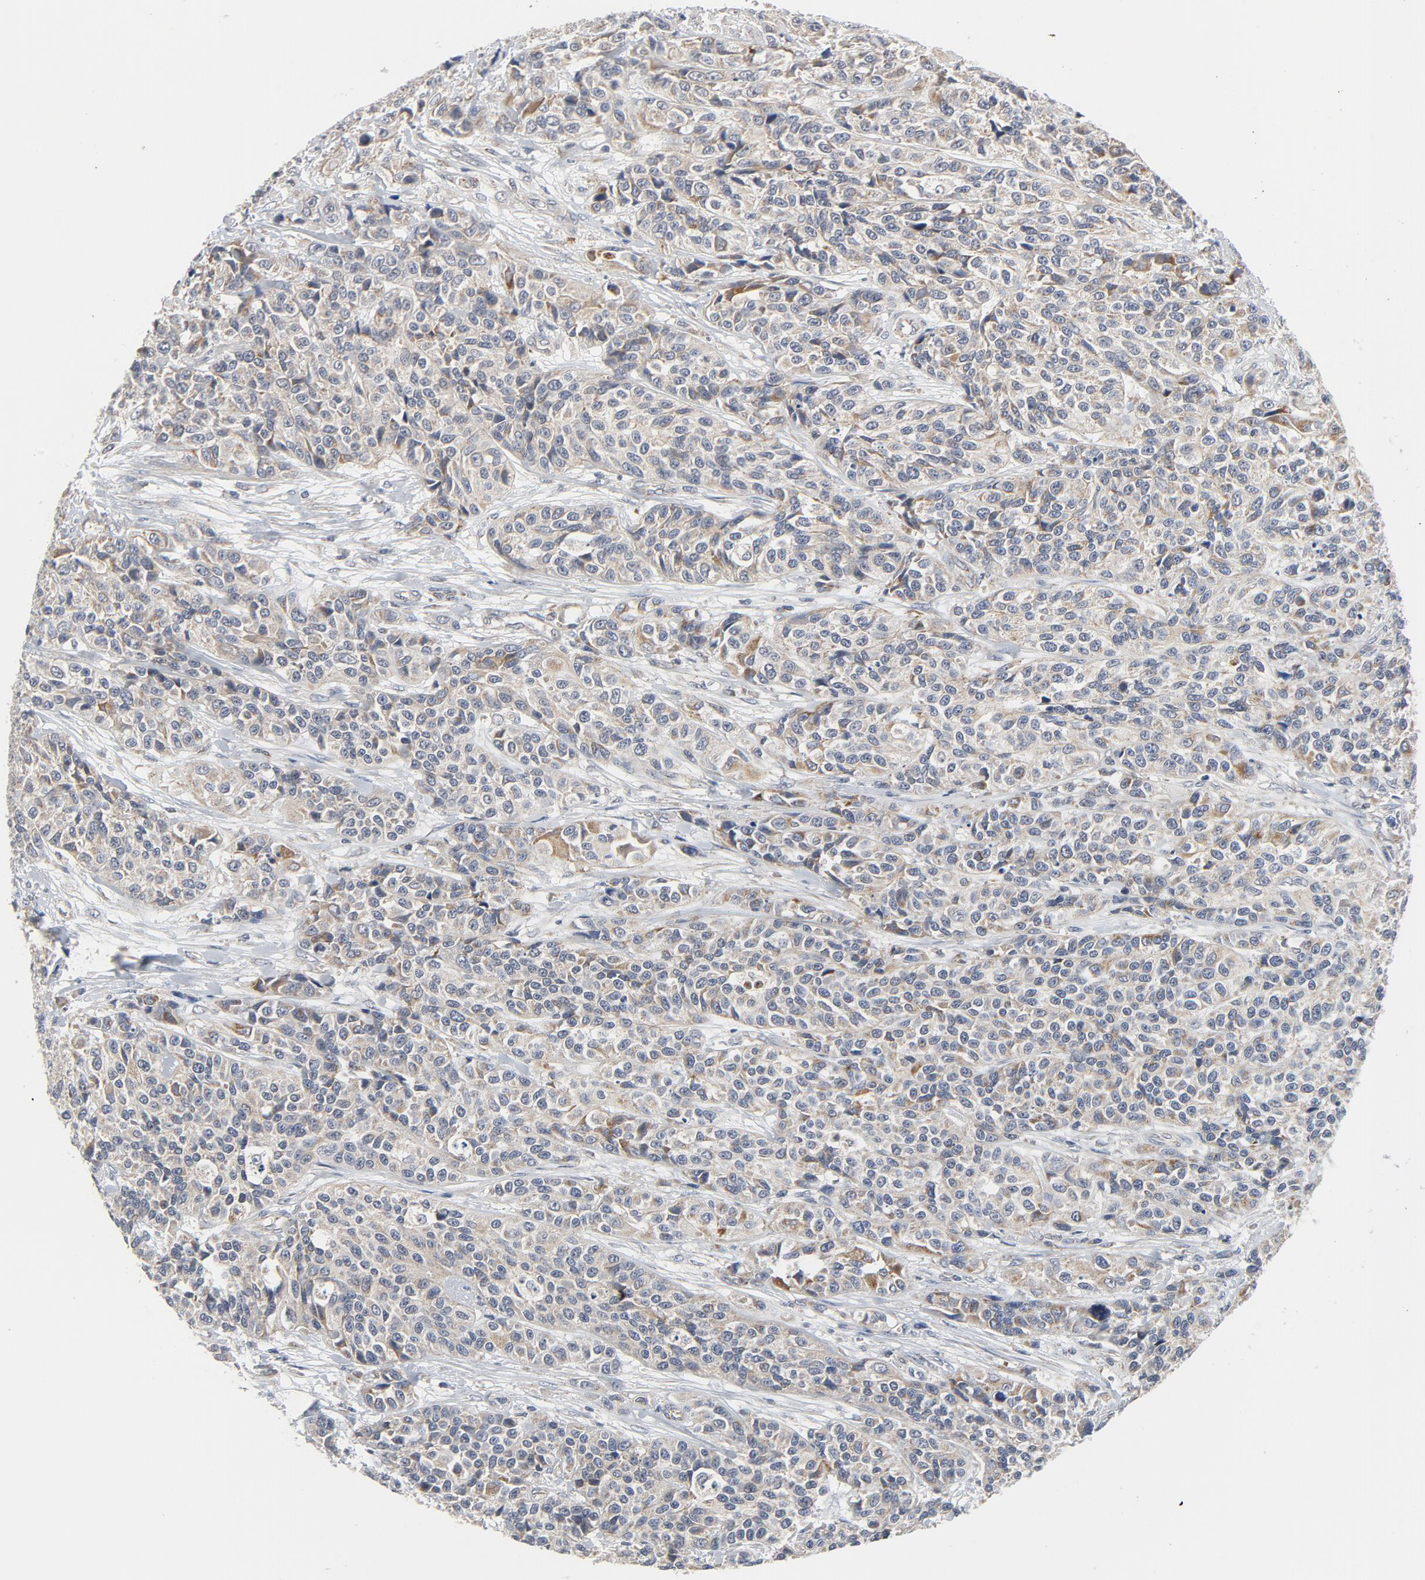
{"staining": {"intensity": "moderate", "quantity": ">75%", "location": "cytoplasmic/membranous"}, "tissue": "urothelial cancer", "cell_type": "Tumor cells", "image_type": "cancer", "snomed": [{"axis": "morphology", "description": "Urothelial carcinoma, High grade"}, {"axis": "topography", "description": "Urinary bladder"}], "caption": "An IHC image of neoplastic tissue is shown. Protein staining in brown labels moderate cytoplasmic/membranous positivity in high-grade urothelial carcinoma within tumor cells. The protein of interest is shown in brown color, while the nuclei are stained blue.", "gene": "C14orf119", "patient": {"sex": "female", "age": 81}}